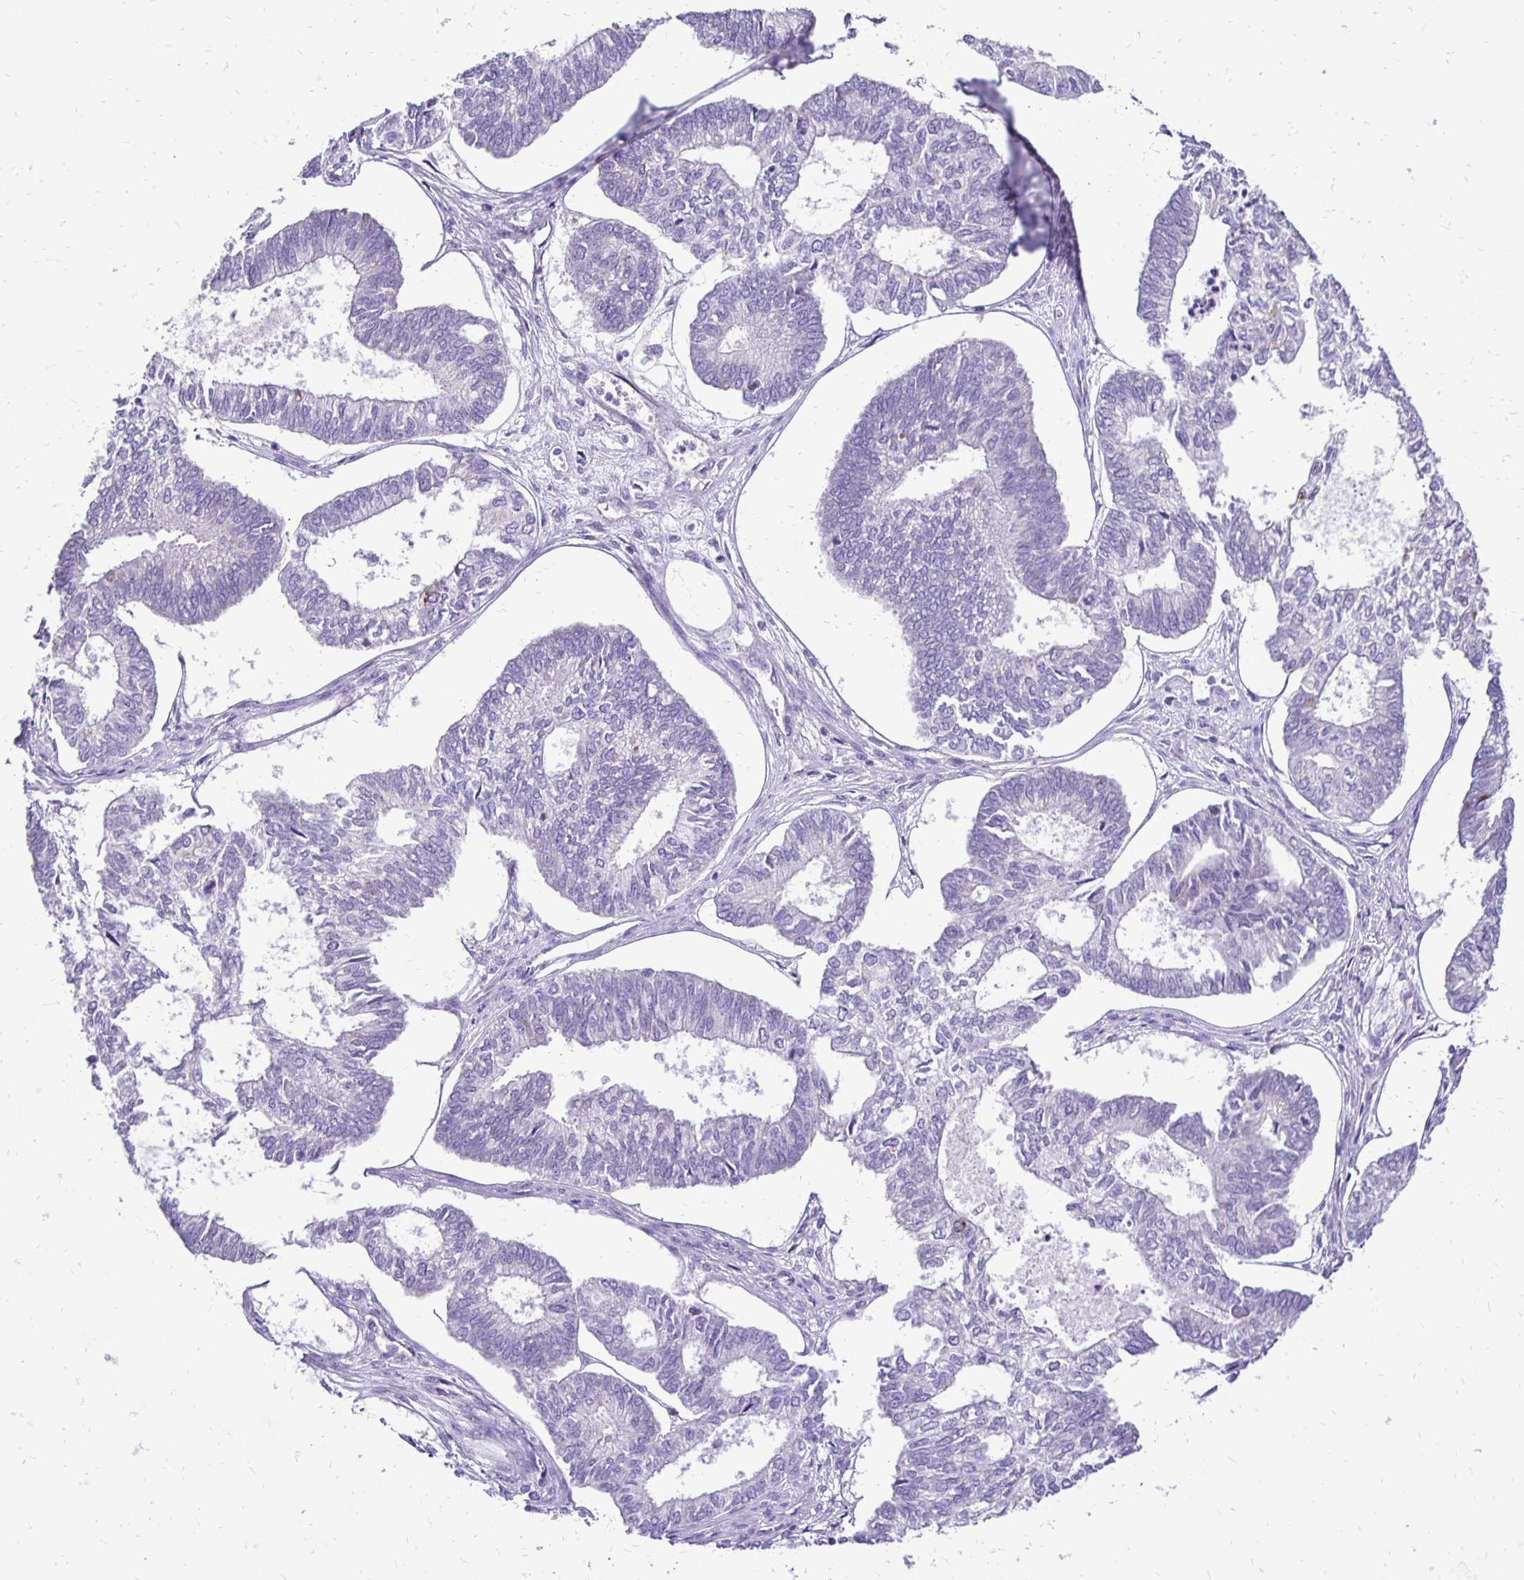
{"staining": {"intensity": "negative", "quantity": "none", "location": "none"}, "tissue": "ovarian cancer", "cell_type": "Tumor cells", "image_type": "cancer", "snomed": [{"axis": "morphology", "description": "Carcinoma, endometroid"}, {"axis": "topography", "description": "Ovary"}], "caption": "This is an immunohistochemistry histopathology image of human ovarian cancer. There is no staining in tumor cells.", "gene": "EIF5A", "patient": {"sex": "female", "age": 64}}